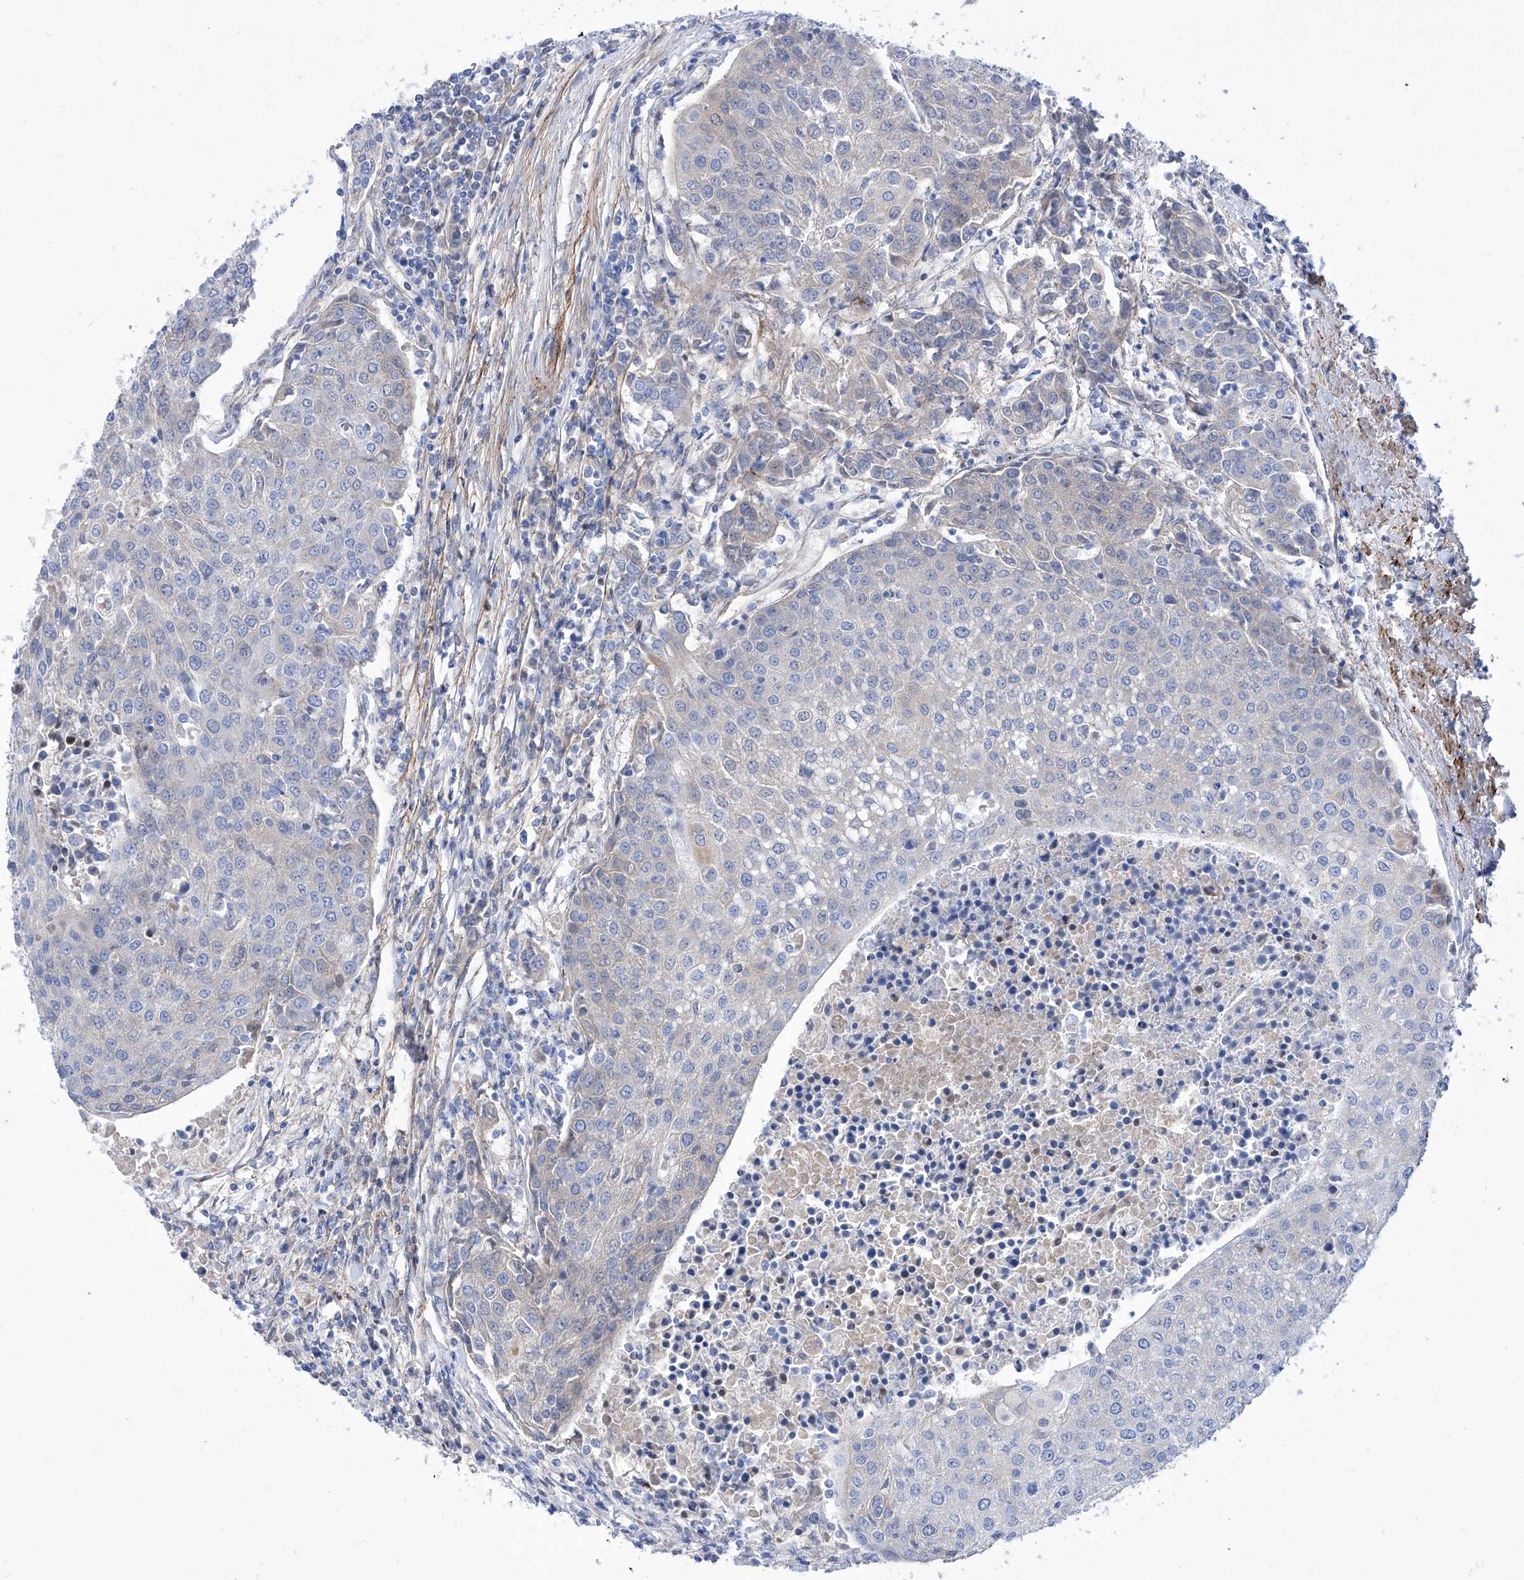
{"staining": {"intensity": "negative", "quantity": "none", "location": "none"}, "tissue": "urothelial cancer", "cell_type": "Tumor cells", "image_type": "cancer", "snomed": [{"axis": "morphology", "description": "Urothelial carcinoma, High grade"}, {"axis": "topography", "description": "Urinary bladder"}], "caption": "Tumor cells are negative for brown protein staining in urothelial cancer.", "gene": "SRBD1", "patient": {"sex": "female", "age": 85}}